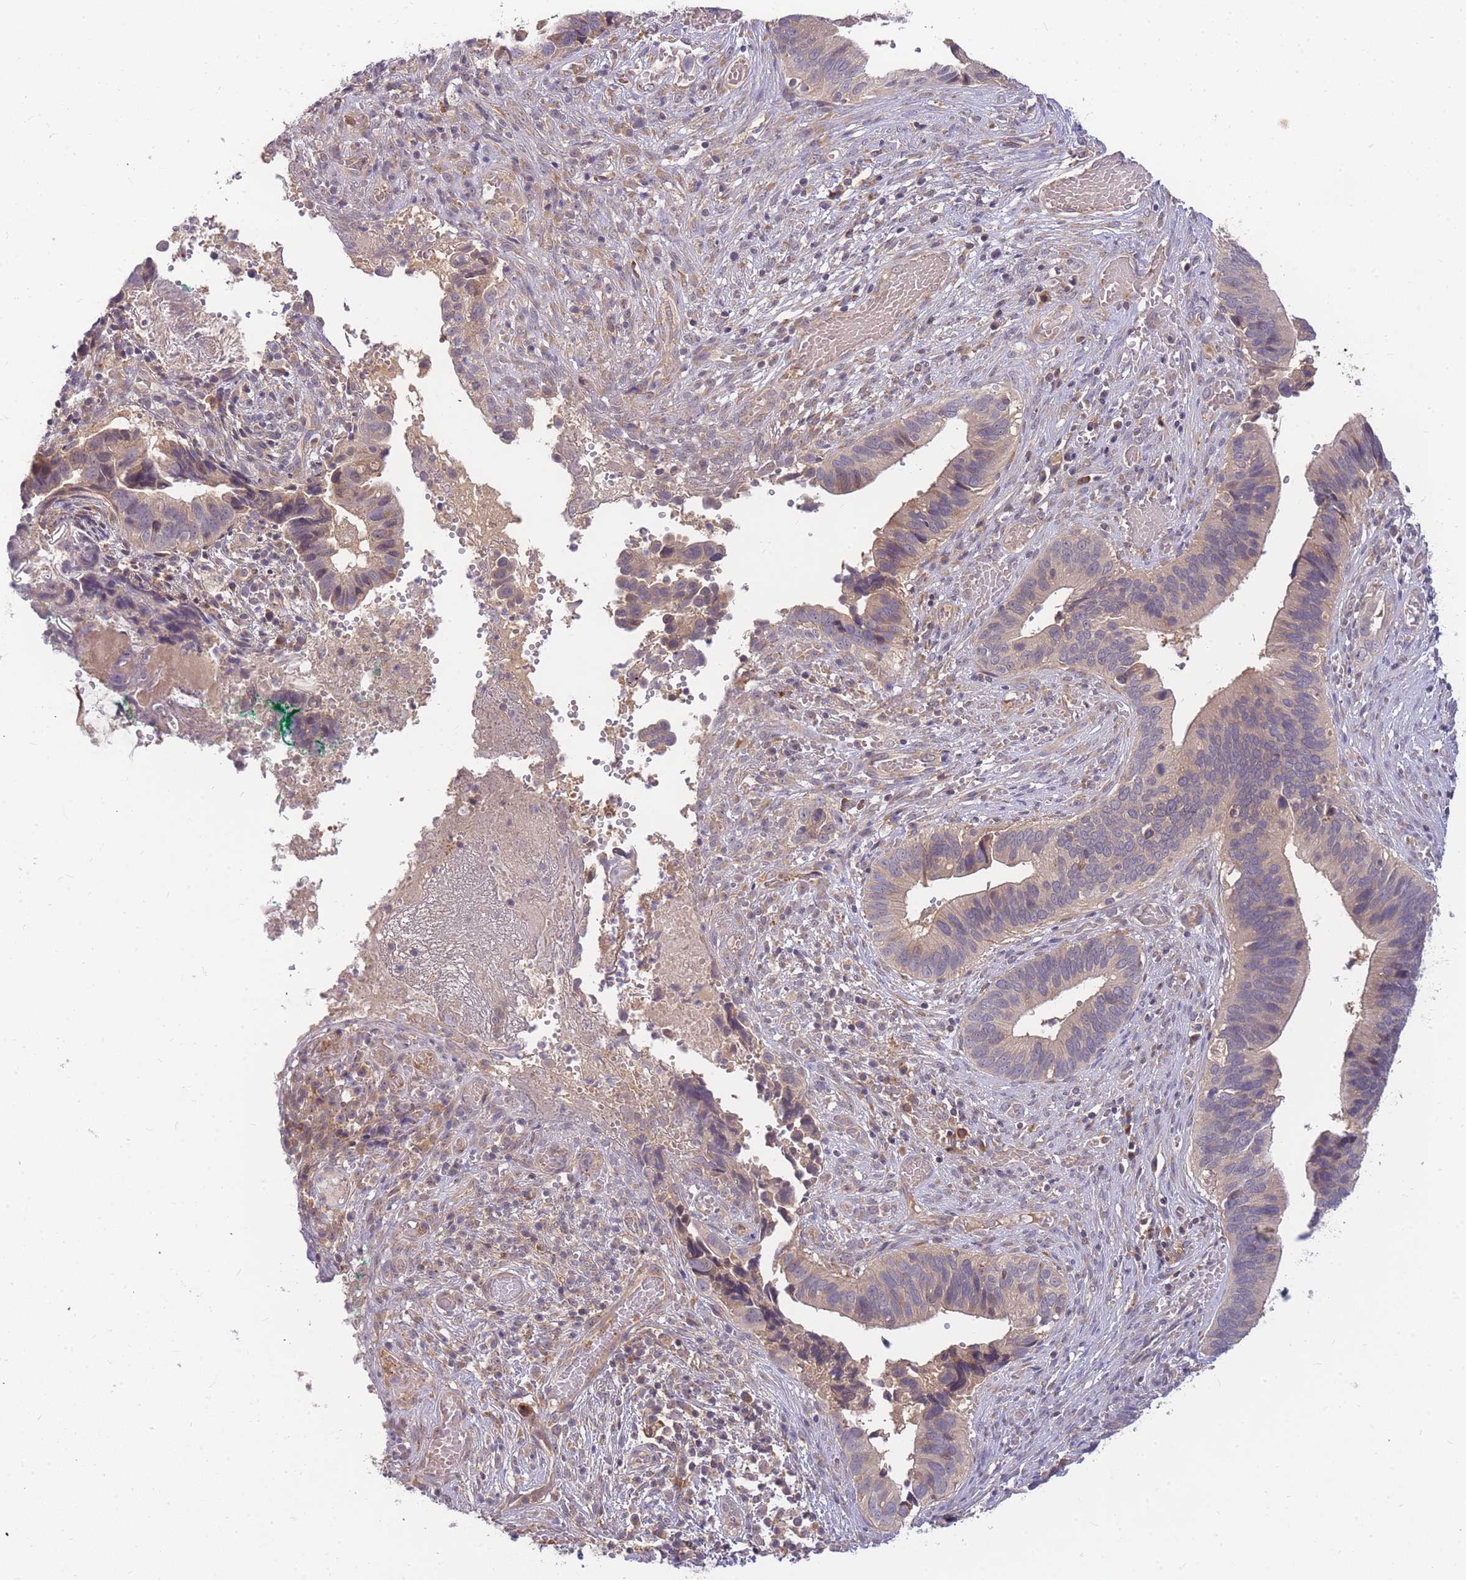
{"staining": {"intensity": "weak", "quantity": "<25%", "location": "cytoplasmic/membranous"}, "tissue": "cervical cancer", "cell_type": "Tumor cells", "image_type": "cancer", "snomed": [{"axis": "morphology", "description": "Adenocarcinoma, NOS"}, {"axis": "topography", "description": "Cervix"}], "caption": "There is no significant expression in tumor cells of cervical cancer. Nuclei are stained in blue.", "gene": "ZNF577", "patient": {"sex": "female", "age": 42}}